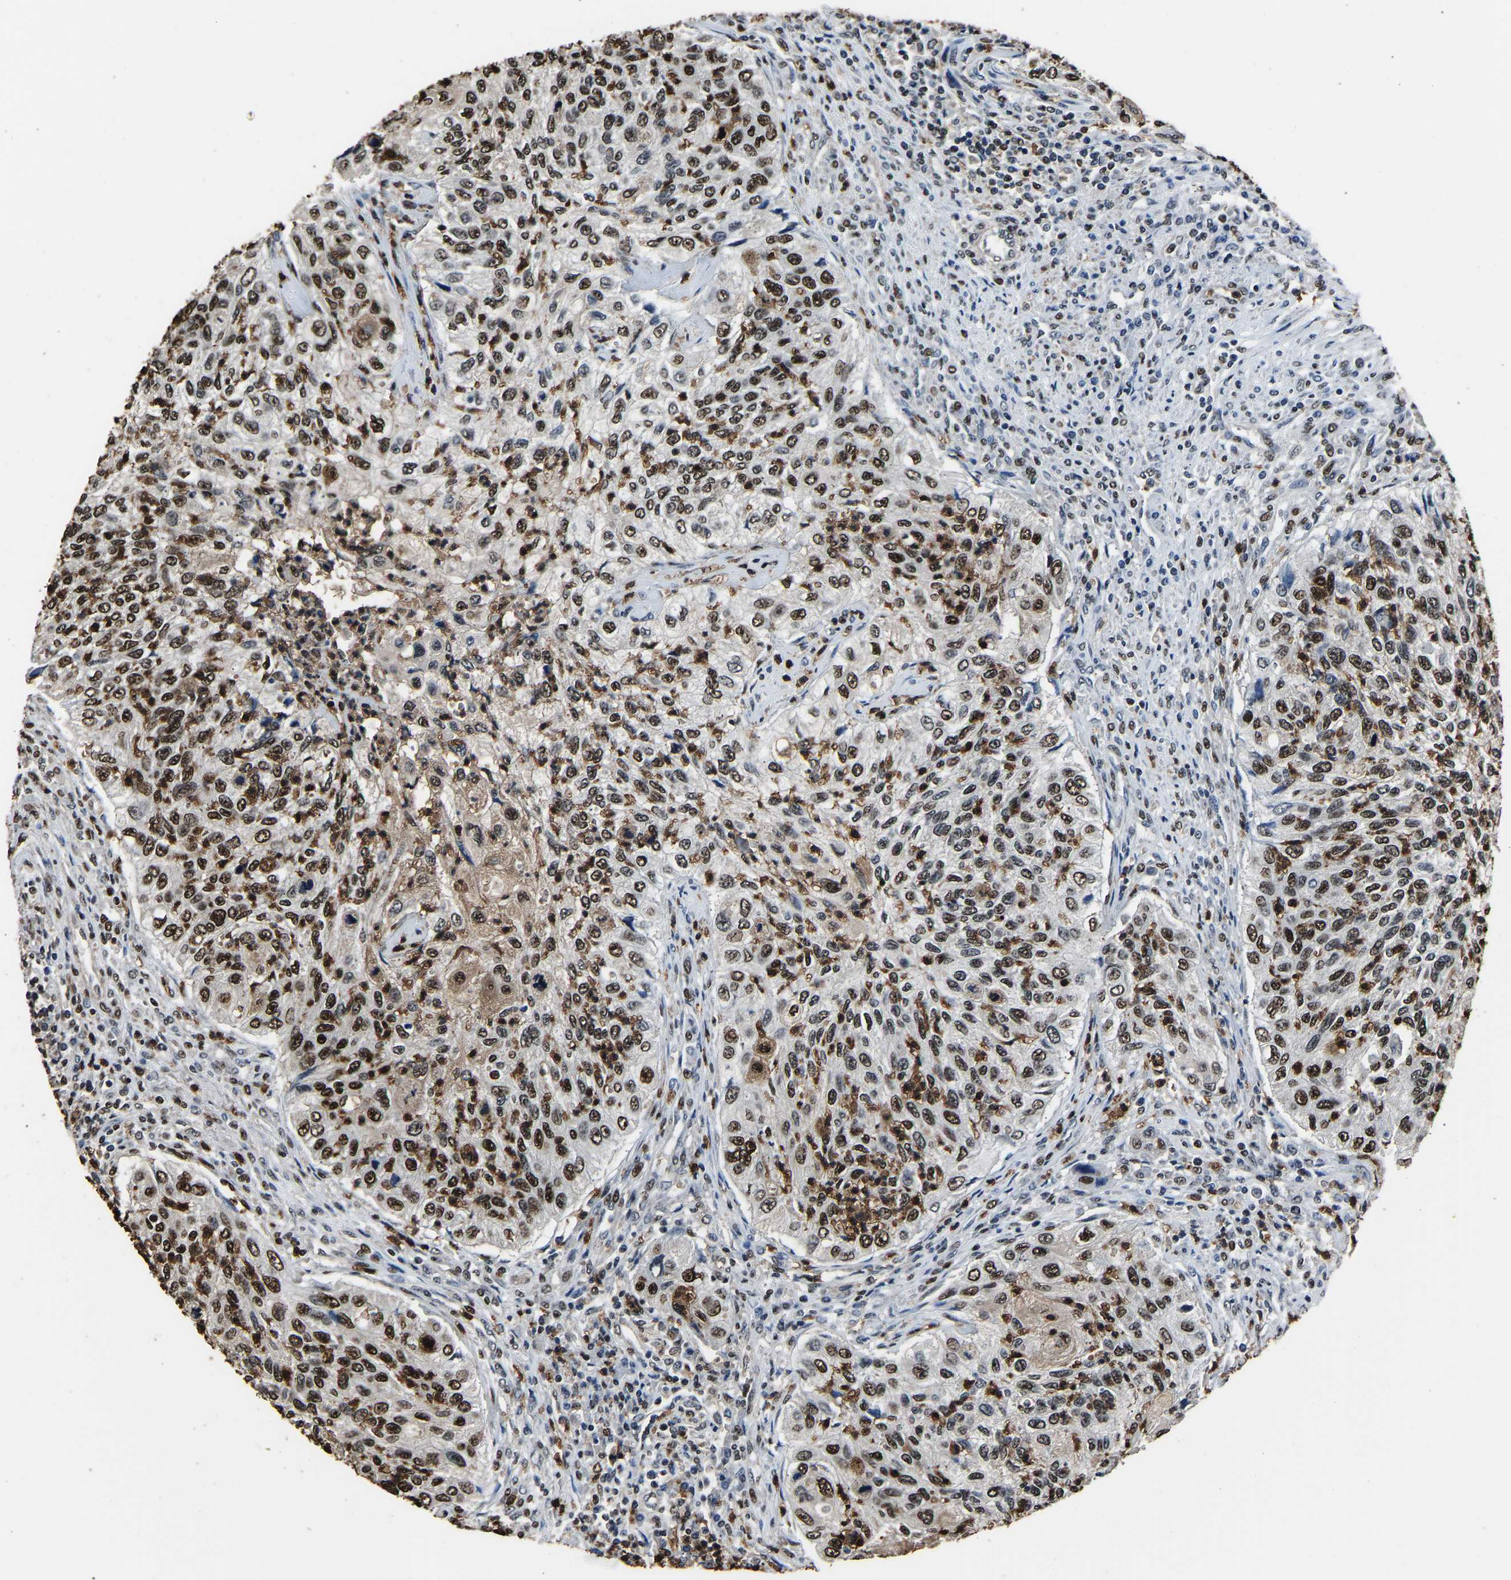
{"staining": {"intensity": "moderate", "quantity": ">75%", "location": "nuclear"}, "tissue": "urothelial cancer", "cell_type": "Tumor cells", "image_type": "cancer", "snomed": [{"axis": "morphology", "description": "Urothelial carcinoma, High grade"}, {"axis": "topography", "description": "Urinary bladder"}], "caption": "Moderate nuclear expression for a protein is seen in approximately >75% of tumor cells of urothelial cancer using immunohistochemistry (IHC).", "gene": "SAFB", "patient": {"sex": "female", "age": 60}}